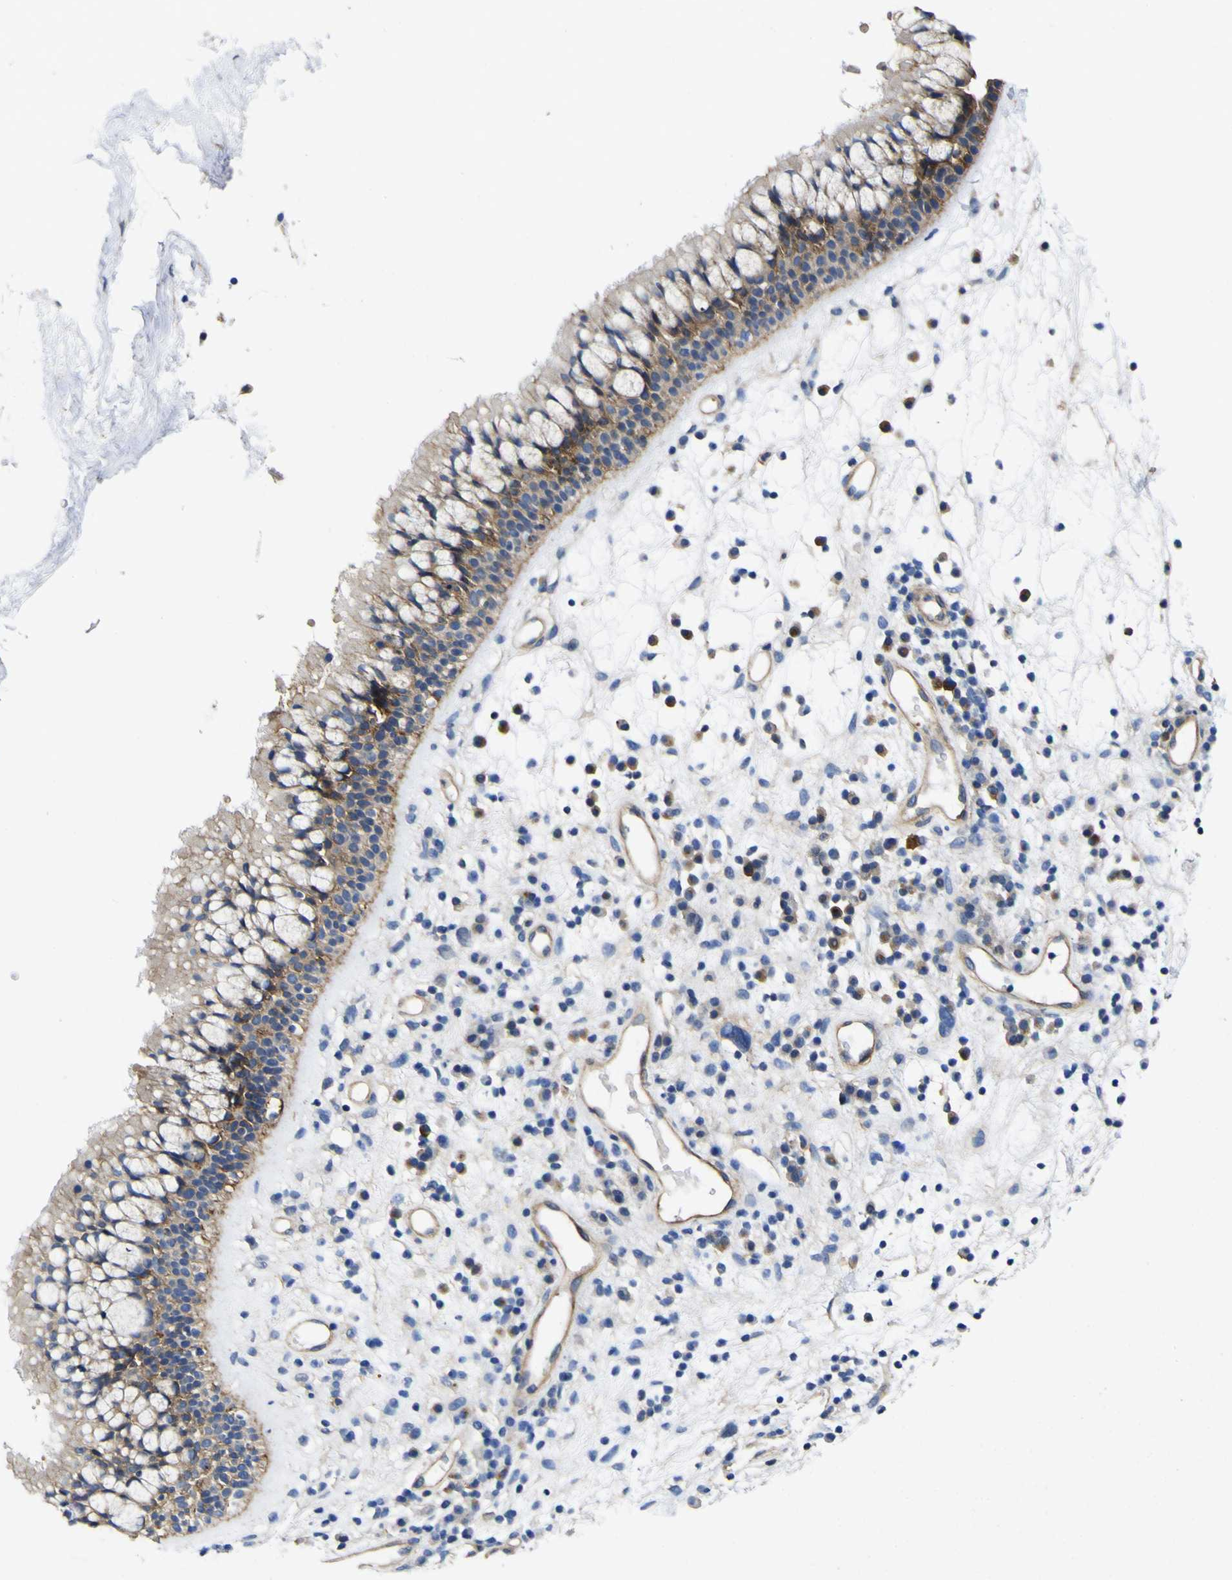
{"staining": {"intensity": "moderate", "quantity": ">75%", "location": "cytoplasmic/membranous"}, "tissue": "nasopharynx", "cell_type": "Respiratory epithelial cells", "image_type": "normal", "snomed": [{"axis": "morphology", "description": "Normal tissue, NOS"}, {"axis": "morphology", "description": "Inflammation, NOS"}, {"axis": "topography", "description": "Nasopharynx"}], "caption": "Protein staining of benign nasopharynx shows moderate cytoplasmic/membranous positivity in about >75% of respiratory epithelial cells.", "gene": "CD151", "patient": {"sex": "male", "age": 48}}